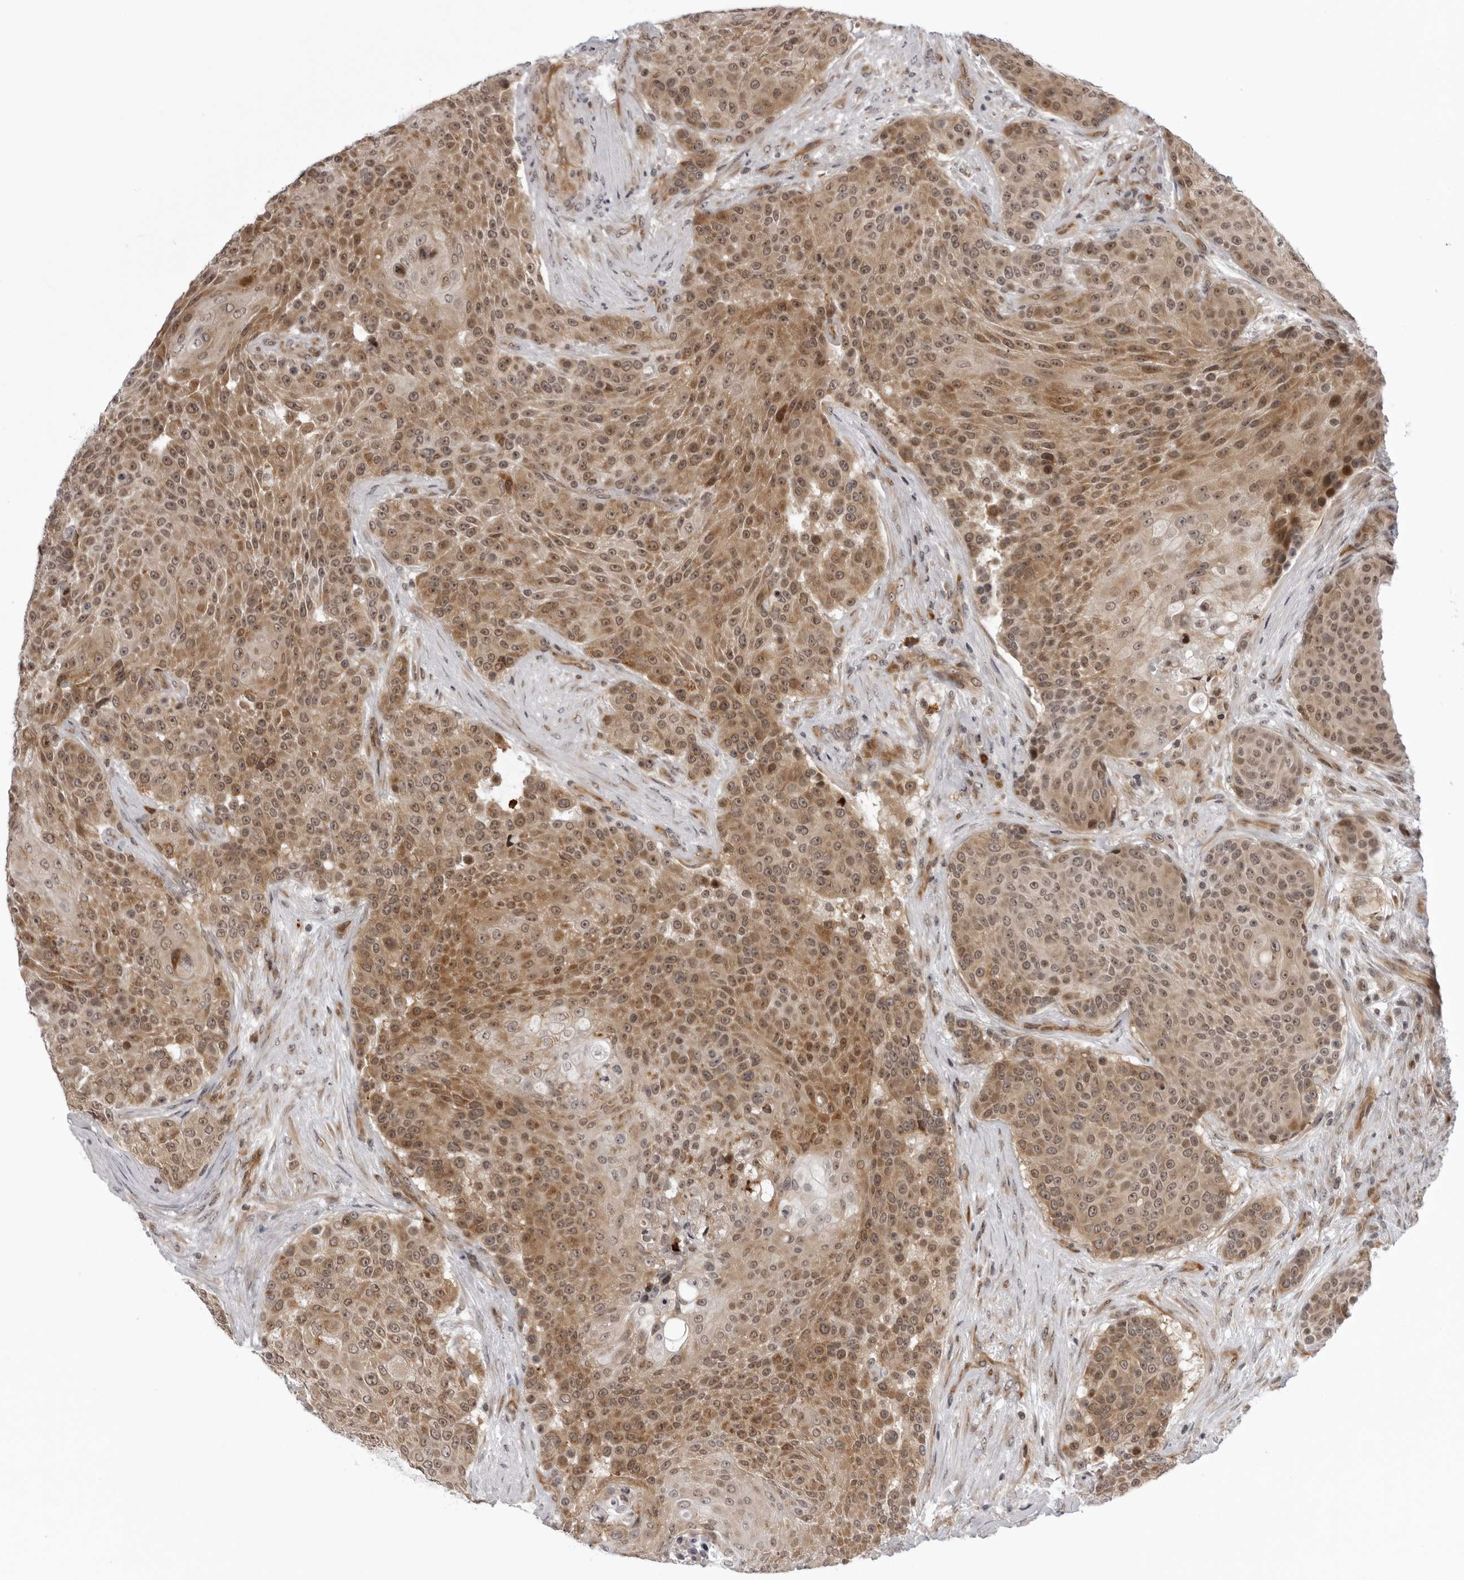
{"staining": {"intensity": "moderate", "quantity": ">75%", "location": "cytoplasmic/membranous,nuclear"}, "tissue": "urothelial cancer", "cell_type": "Tumor cells", "image_type": "cancer", "snomed": [{"axis": "morphology", "description": "Urothelial carcinoma, High grade"}, {"axis": "topography", "description": "Urinary bladder"}], "caption": "Protein expression analysis of human urothelial carcinoma (high-grade) reveals moderate cytoplasmic/membranous and nuclear positivity in approximately >75% of tumor cells. Nuclei are stained in blue.", "gene": "GCSAML", "patient": {"sex": "female", "age": 63}}